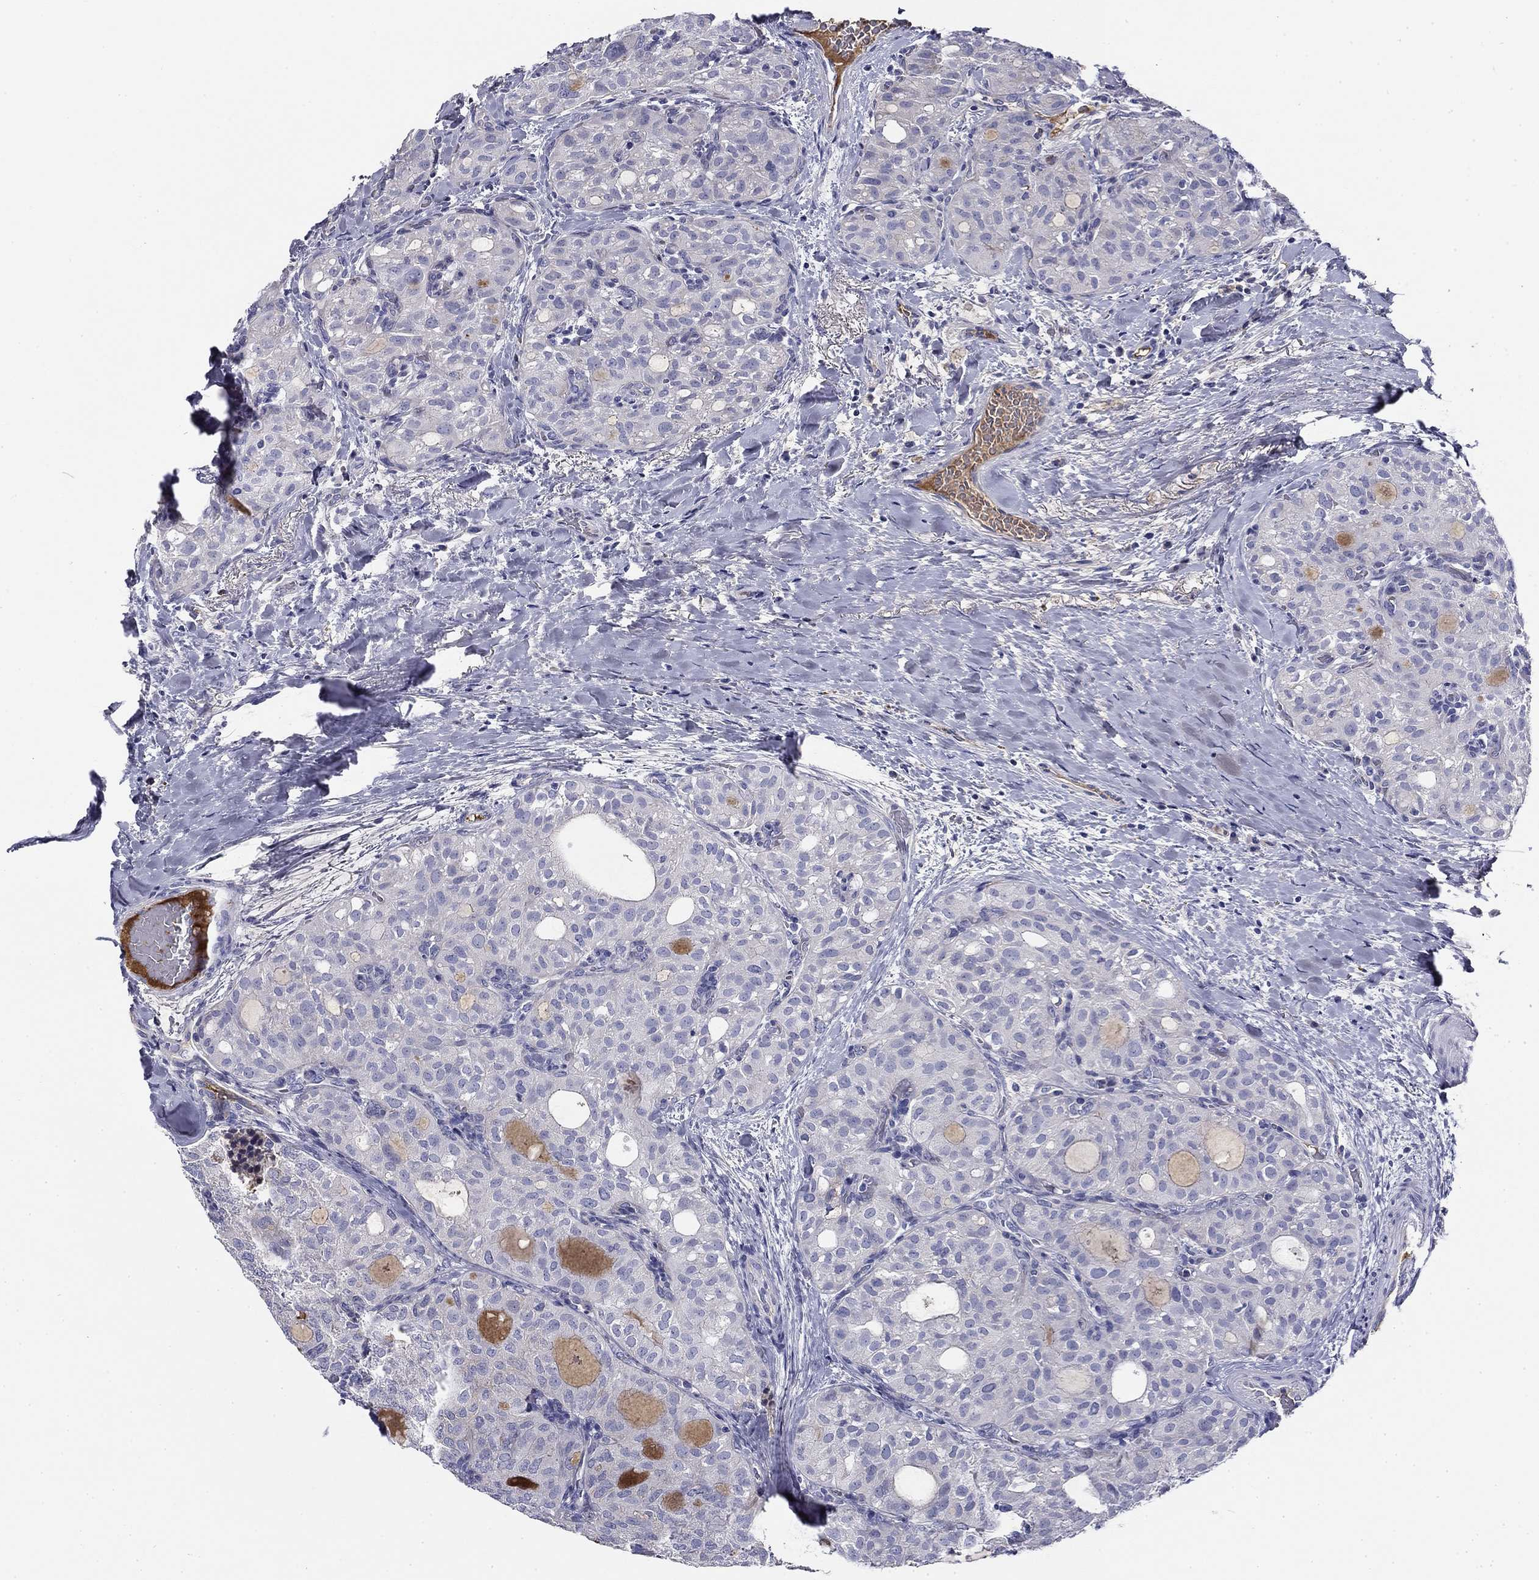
{"staining": {"intensity": "negative", "quantity": "none", "location": "none"}, "tissue": "thyroid cancer", "cell_type": "Tumor cells", "image_type": "cancer", "snomed": [{"axis": "morphology", "description": "Follicular adenoma carcinoma, NOS"}, {"axis": "topography", "description": "Thyroid gland"}], "caption": "An image of thyroid cancer stained for a protein displays no brown staining in tumor cells.", "gene": "CPLX4", "patient": {"sex": "male", "age": 75}}